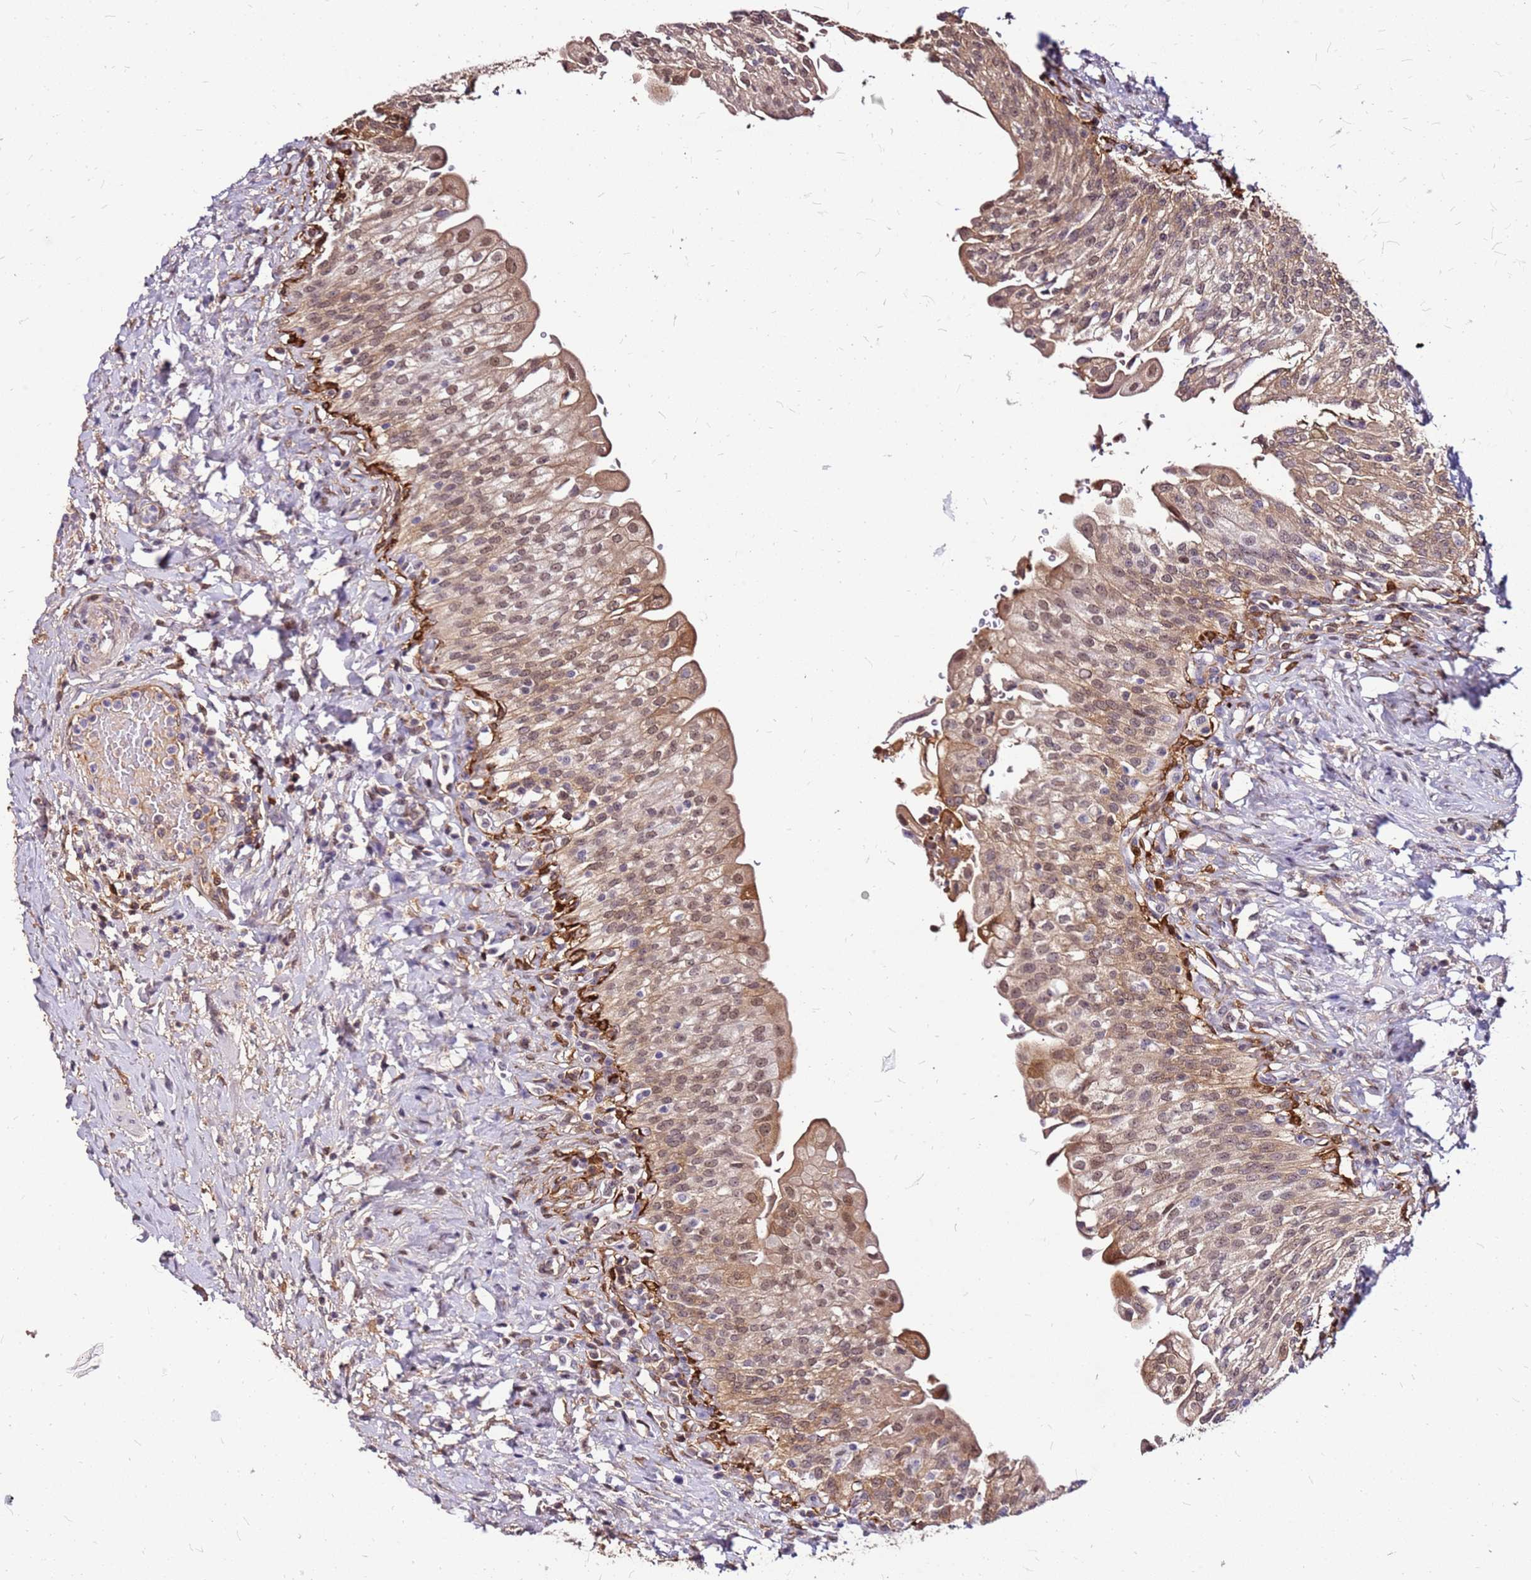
{"staining": {"intensity": "moderate", "quantity": ">75%", "location": "cytoplasmic/membranous,nuclear"}, "tissue": "urinary bladder", "cell_type": "Urothelial cells", "image_type": "normal", "snomed": [{"axis": "morphology", "description": "Normal tissue, NOS"}, {"axis": "morphology", "description": "Inflammation, NOS"}, {"axis": "topography", "description": "Urinary bladder"}], "caption": "Approximately >75% of urothelial cells in benign human urinary bladder display moderate cytoplasmic/membranous,nuclear protein expression as visualized by brown immunohistochemical staining.", "gene": "ALDH1A3", "patient": {"sex": "male", "age": 64}}